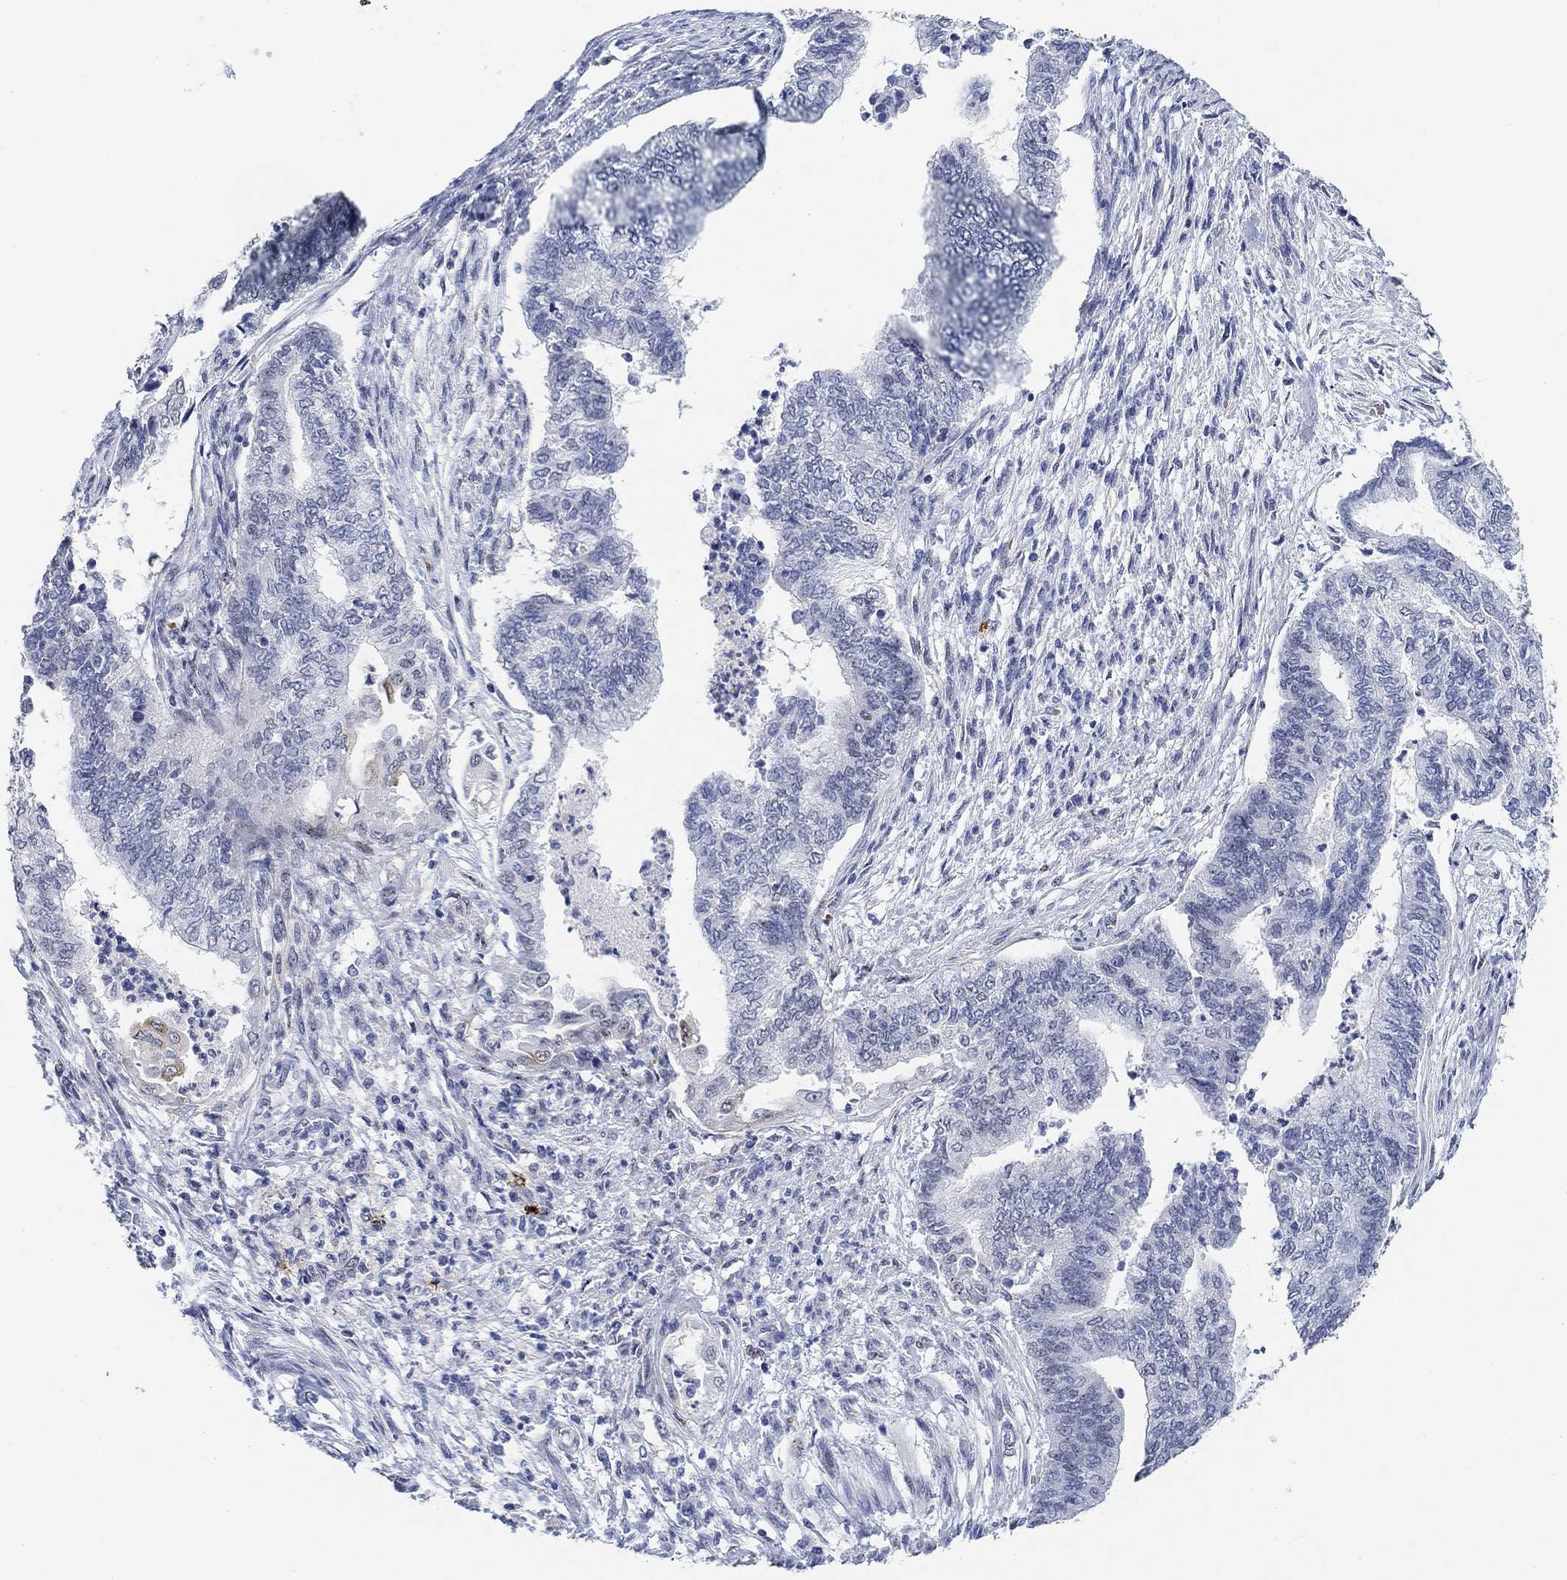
{"staining": {"intensity": "negative", "quantity": "none", "location": "none"}, "tissue": "endometrial cancer", "cell_type": "Tumor cells", "image_type": "cancer", "snomed": [{"axis": "morphology", "description": "Adenocarcinoma, NOS"}, {"axis": "topography", "description": "Endometrium"}], "caption": "There is no significant positivity in tumor cells of endometrial adenocarcinoma.", "gene": "PAX6", "patient": {"sex": "female", "age": 65}}